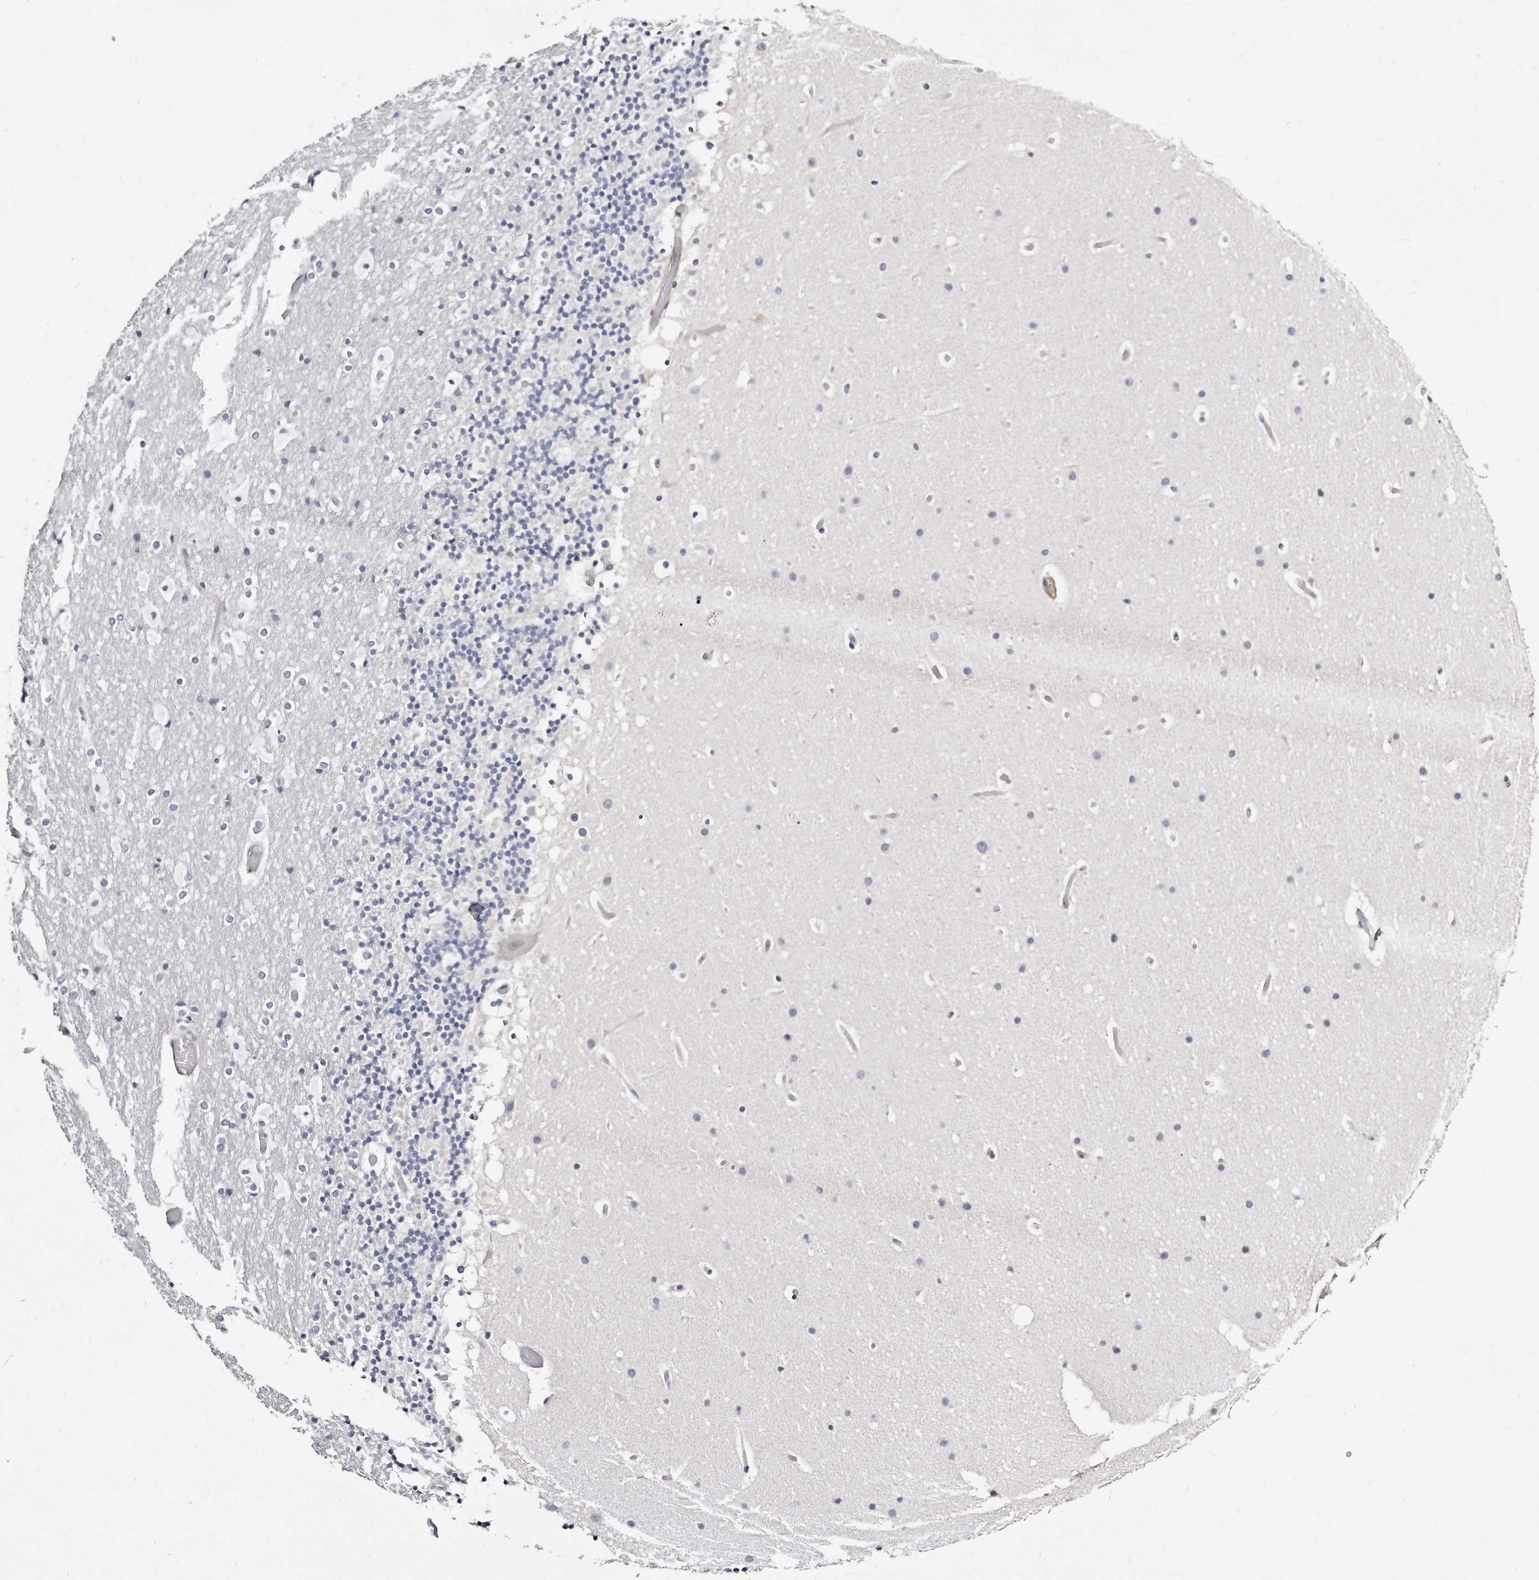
{"staining": {"intensity": "negative", "quantity": "none", "location": "none"}, "tissue": "cerebellum", "cell_type": "Cells in granular layer", "image_type": "normal", "snomed": [{"axis": "morphology", "description": "Normal tissue, NOS"}, {"axis": "topography", "description": "Cerebellum"}], "caption": "Normal cerebellum was stained to show a protein in brown. There is no significant staining in cells in granular layer. Brightfield microscopy of IHC stained with DAB (3,3'-diaminobenzidine) (brown) and hematoxylin (blue), captured at high magnification.", "gene": "LMOD1", "patient": {"sex": "male", "age": 57}}